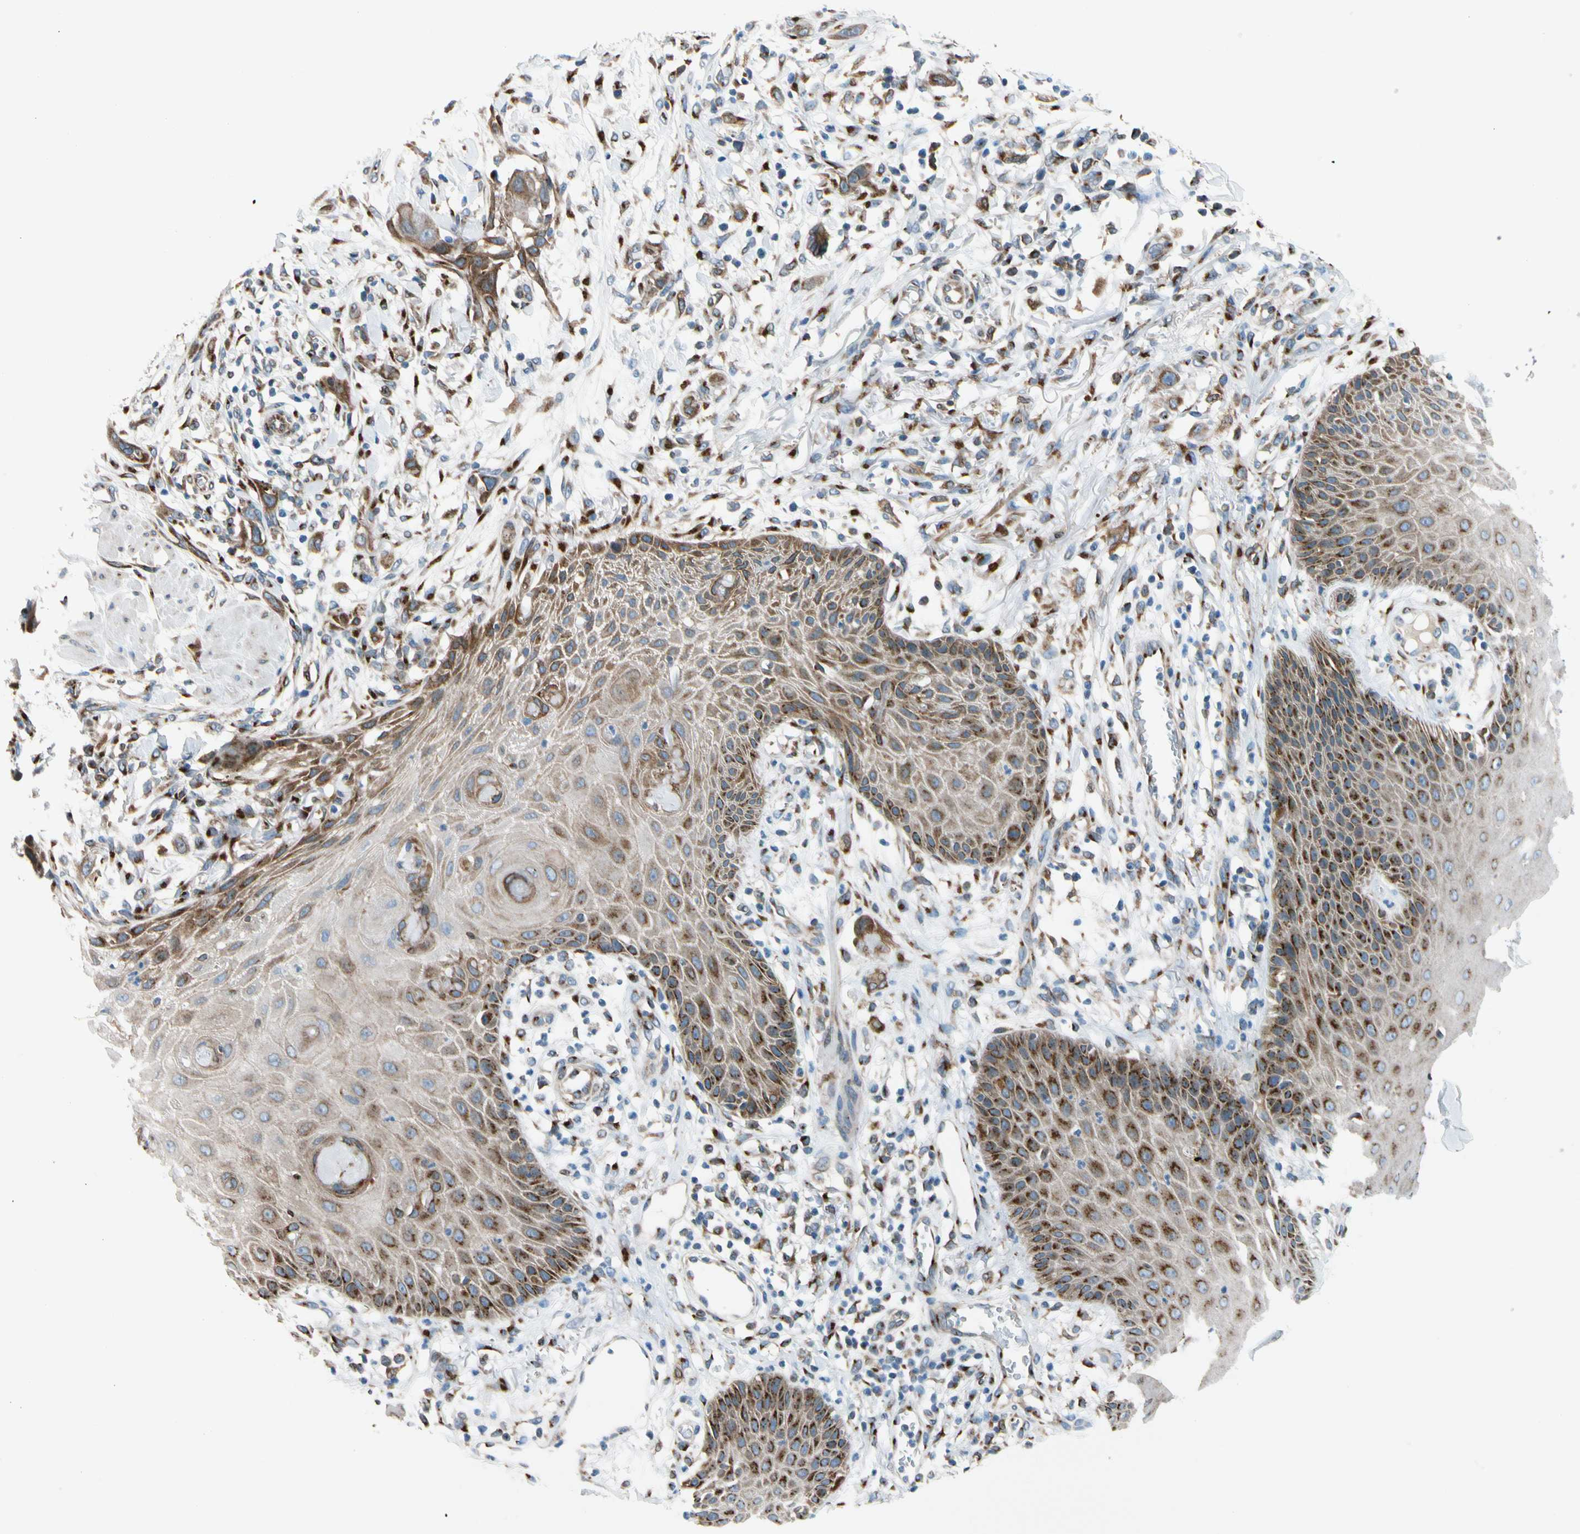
{"staining": {"intensity": "moderate", "quantity": ">75%", "location": "cytoplasmic/membranous"}, "tissue": "skin cancer", "cell_type": "Tumor cells", "image_type": "cancer", "snomed": [{"axis": "morphology", "description": "Normal tissue, NOS"}, {"axis": "morphology", "description": "Squamous cell carcinoma, NOS"}, {"axis": "topography", "description": "Skin"}], "caption": "An image of human squamous cell carcinoma (skin) stained for a protein demonstrates moderate cytoplasmic/membranous brown staining in tumor cells.", "gene": "NUCB1", "patient": {"sex": "female", "age": 59}}